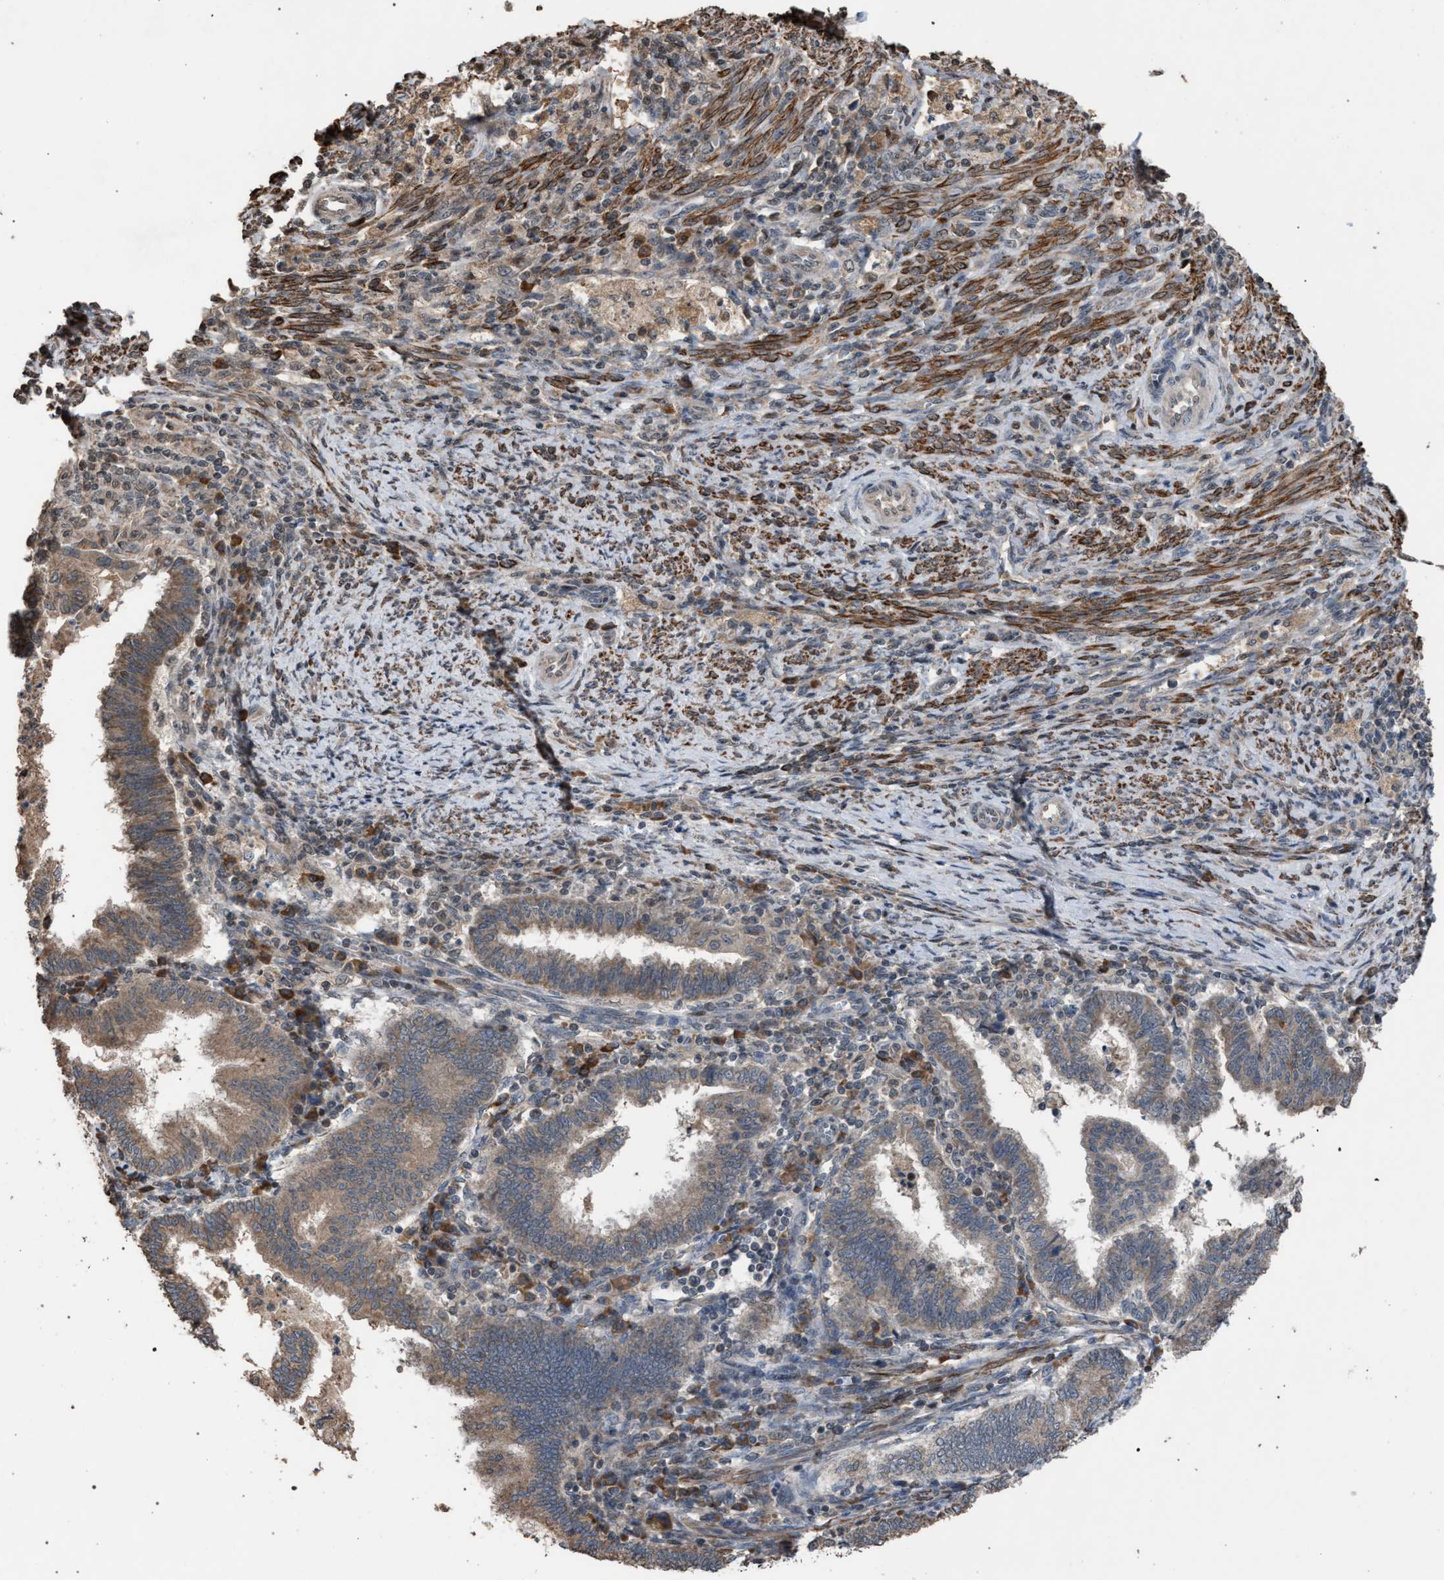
{"staining": {"intensity": "weak", "quantity": ">75%", "location": "cytoplasmic/membranous"}, "tissue": "endometrial cancer", "cell_type": "Tumor cells", "image_type": "cancer", "snomed": [{"axis": "morphology", "description": "Polyp, NOS"}, {"axis": "morphology", "description": "Adenocarcinoma, NOS"}, {"axis": "morphology", "description": "Adenoma, NOS"}, {"axis": "topography", "description": "Endometrium"}], "caption": "A micrograph of endometrial cancer stained for a protein demonstrates weak cytoplasmic/membranous brown staining in tumor cells.", "gene": "NAA35", "patient": {"sex": "female", "age": 79}}